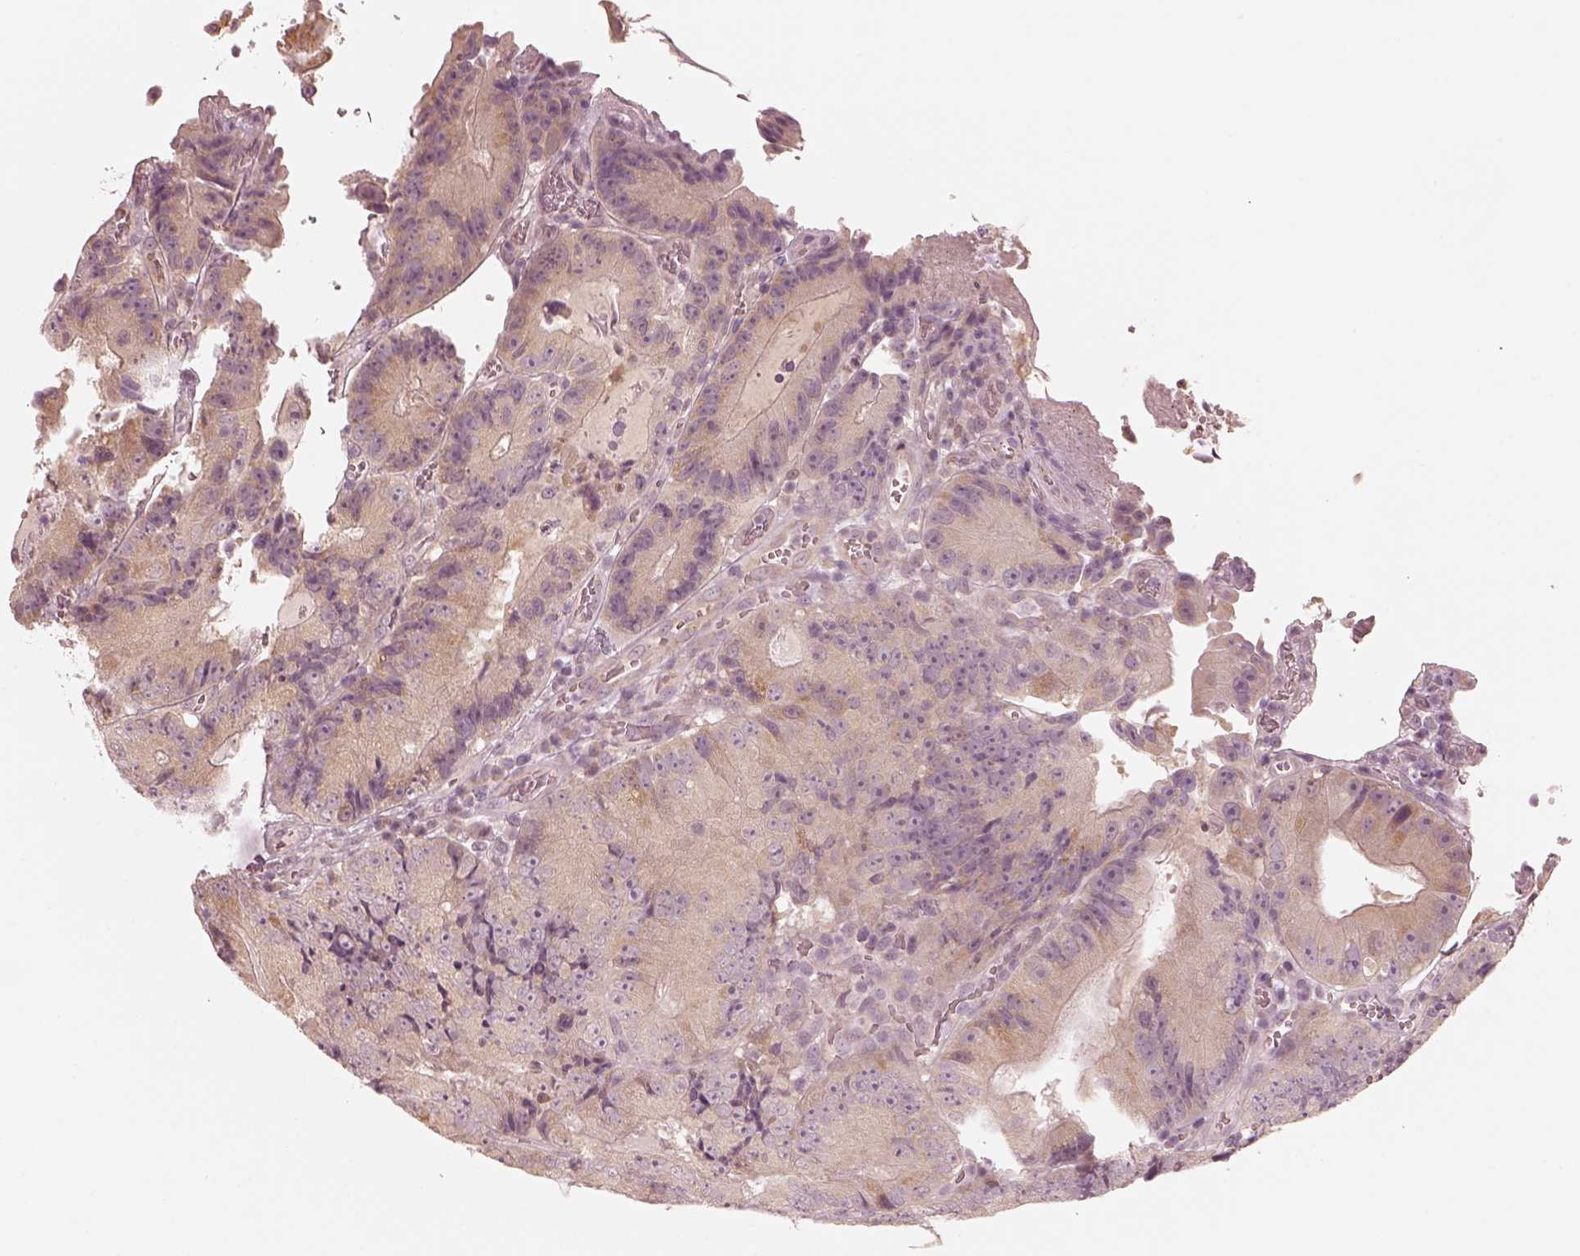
{"staining": {"intensity": "weak", "quantity": "25%-75%", "location": "cytoplasmic/membranous"}, "tissue": "colorectal cancer", "cell_type": "Tumor cells", "image_type": "cancer", "snomed": [{"axis": "morphology", "description": "Adenocarcinoma, NOS"}, {"axis": "topography", "description": "Colon"}], "caption": "Tumor cells display low levels of weak cytoplasmic/membranous staining in about 25%-75% of cells in human colorectal cancer (adenocarcinoma).", "gene": "IQCB1", "patient": {"sex": "female", "age": 86}}